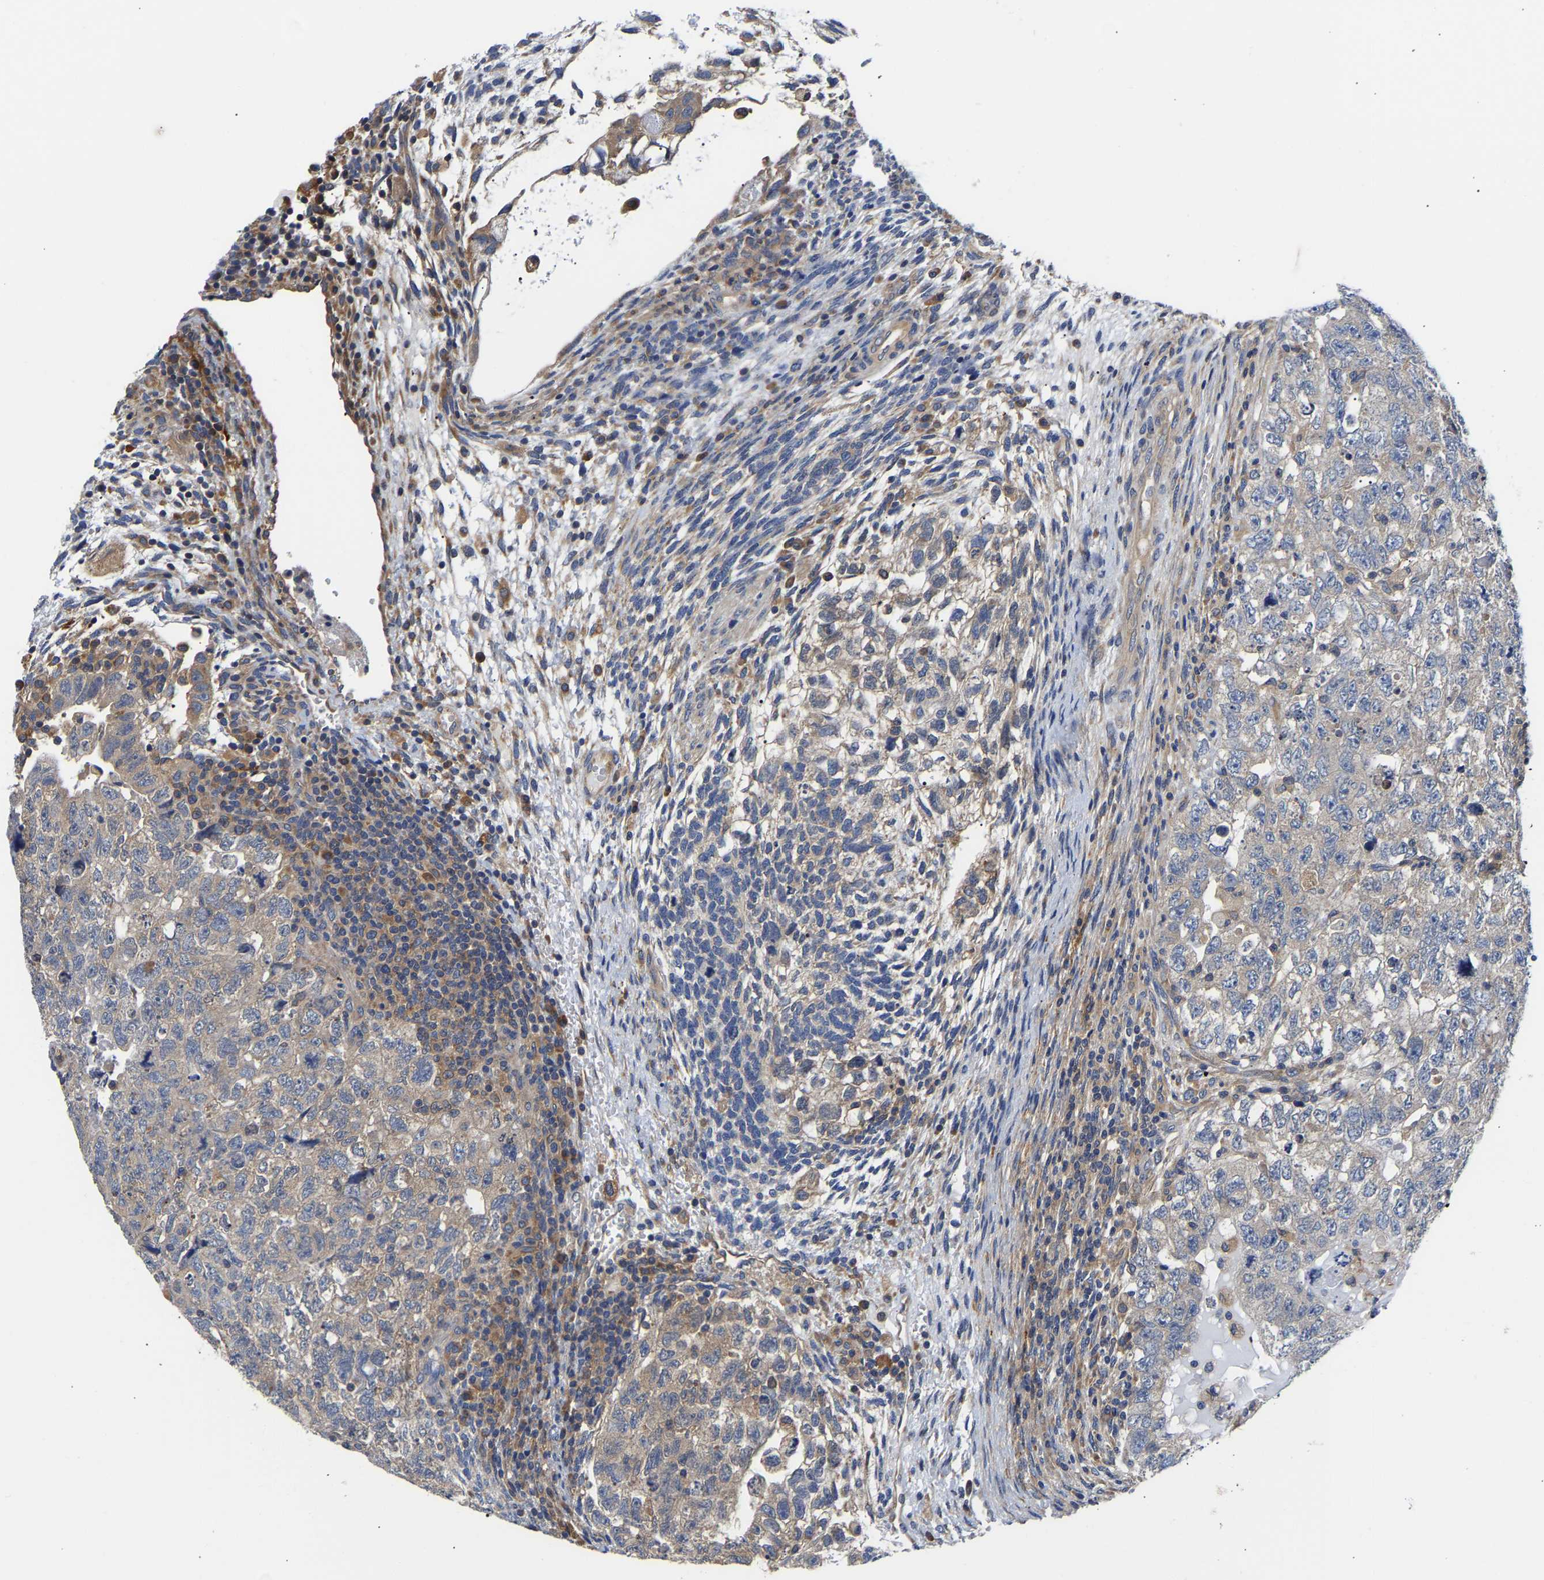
{"staining": {"intensity": "negative", "quantity": "none", "location": "none"}, "tissue": "testis cancer", "cell_type": "Tumor cells", "image_type": "cancer", "snomed": [{"axis": "morphology", "description": "Carcinoma, Embryonal, NOS"}, {"axis": "topography", "description": "Testis"}], "caption": "This is an IHC histopathology image of testis cancer (embryonal carcinoma). There is no positivity in tumor cells.", "gene": "CCDC6", "patient": {"sex": "male", "age": 36}}